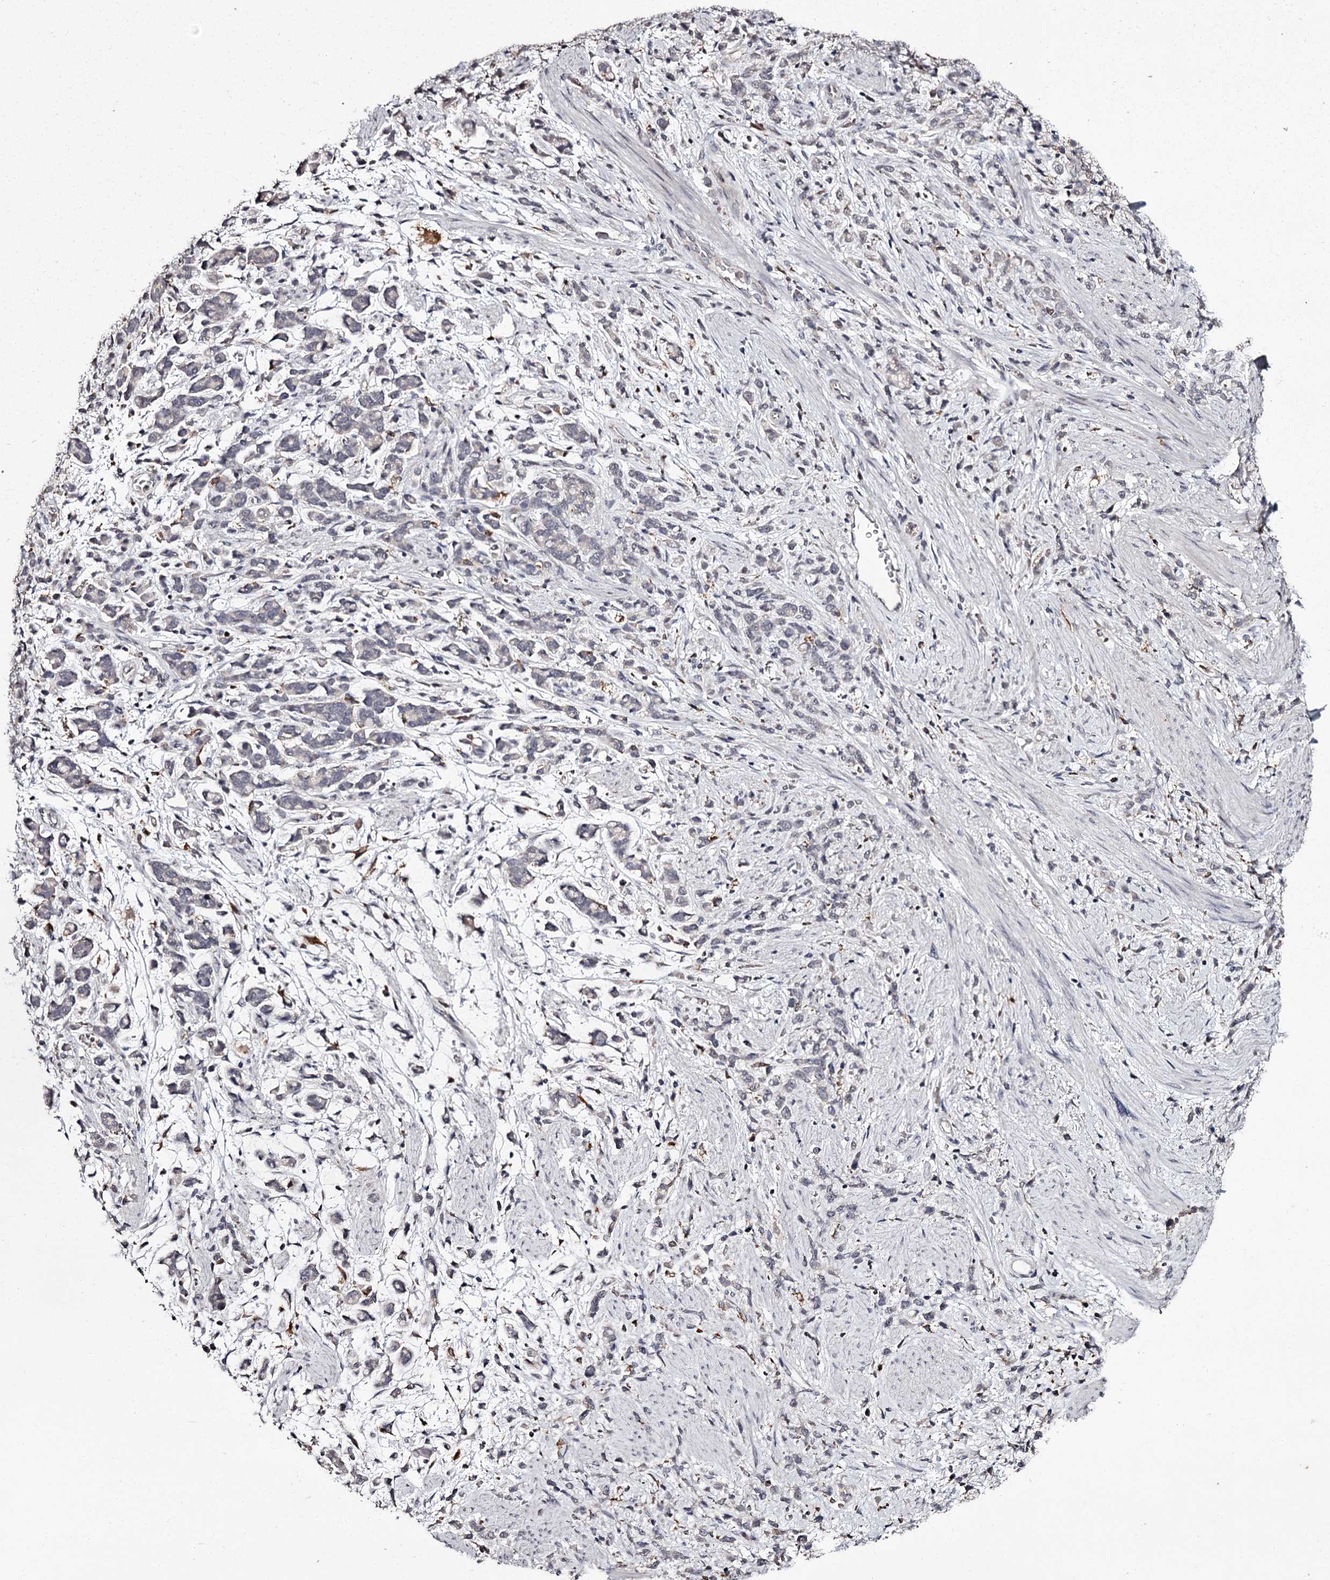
{"staining": {"intensity": "negative", "quantity": "none", "location": "none"}, "tissue": "stomach cancer", "cell_type": "Tumor cells", "image_type": "cancer", "snomed": [{"axis": "morphology", "description": "Adenocarcinoma, NOS"}, {"axis": "topography", "description": "Stomach"}], "caption": "An image of adenocarcinoma (stomach) stained for a protein reveals no brown staining in tumor cells.", "gene": "SLC32A1", "patient": {"sex": "female", "age": 60}}